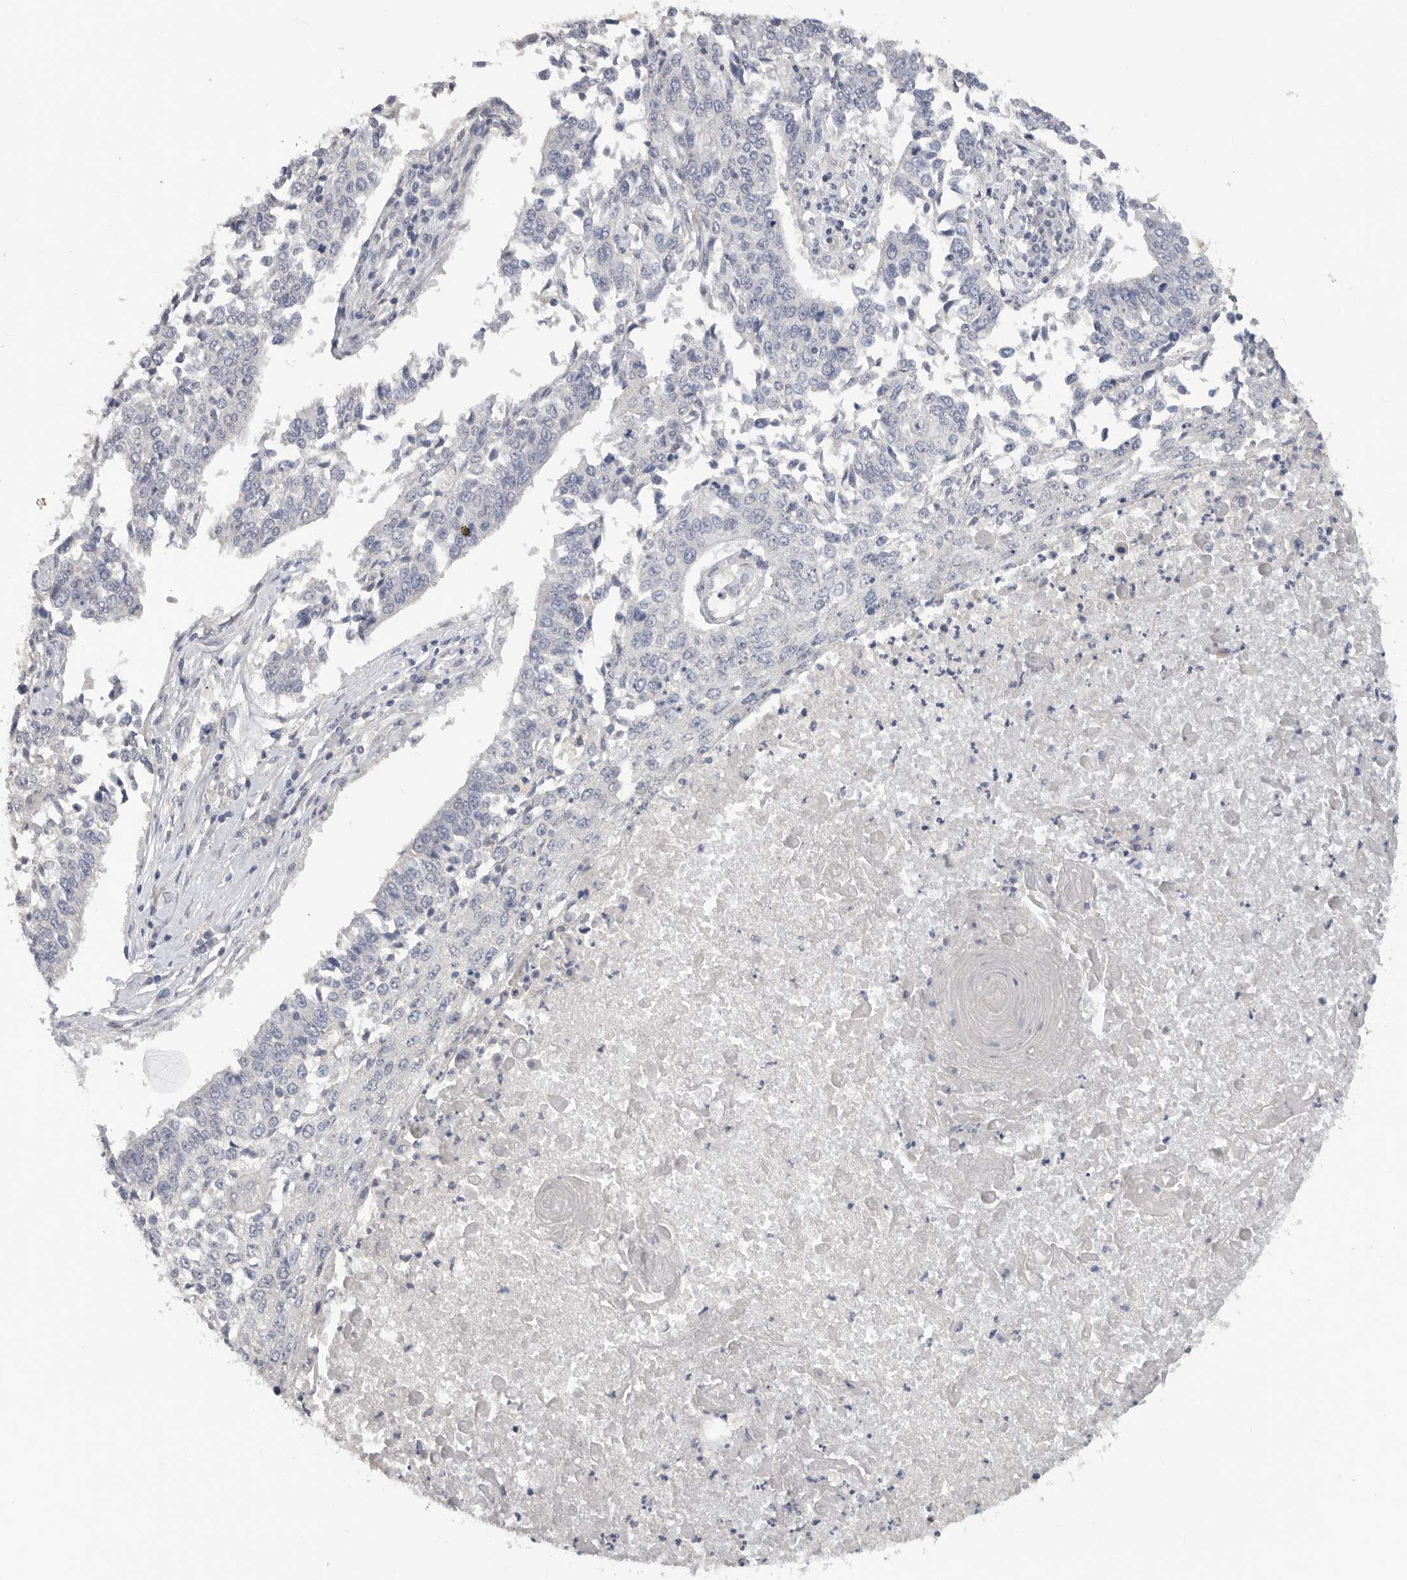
{"staining": {"intensity": "negative", "quantity": "none", "location": "none"}, "tissue": "lung cancer", "cell_type": "Tumor cells", "image_type": "cancer", "snomed": [{"axis": "morphology", "description": "Normal tissue, NOS"}, {"axis": "morphology", "description": "Squamous cell carcinoma, NOS"}, {"axis": "topography", "description": "Cartilage tissue"}, {"axis": "topography", "description": "Bronchus"}, {"axis": "topography", "description": "Lung"}, {"axis": "topography", "description": "Peripheral nerve tissue"}], "caption": "A micrograph of lung cancer (squamous cell carcinoma) stained for a protein reveals no brown staining in tumor cells.", "gene": "REG4", "patient": {"sex": "female", "age": 49}}